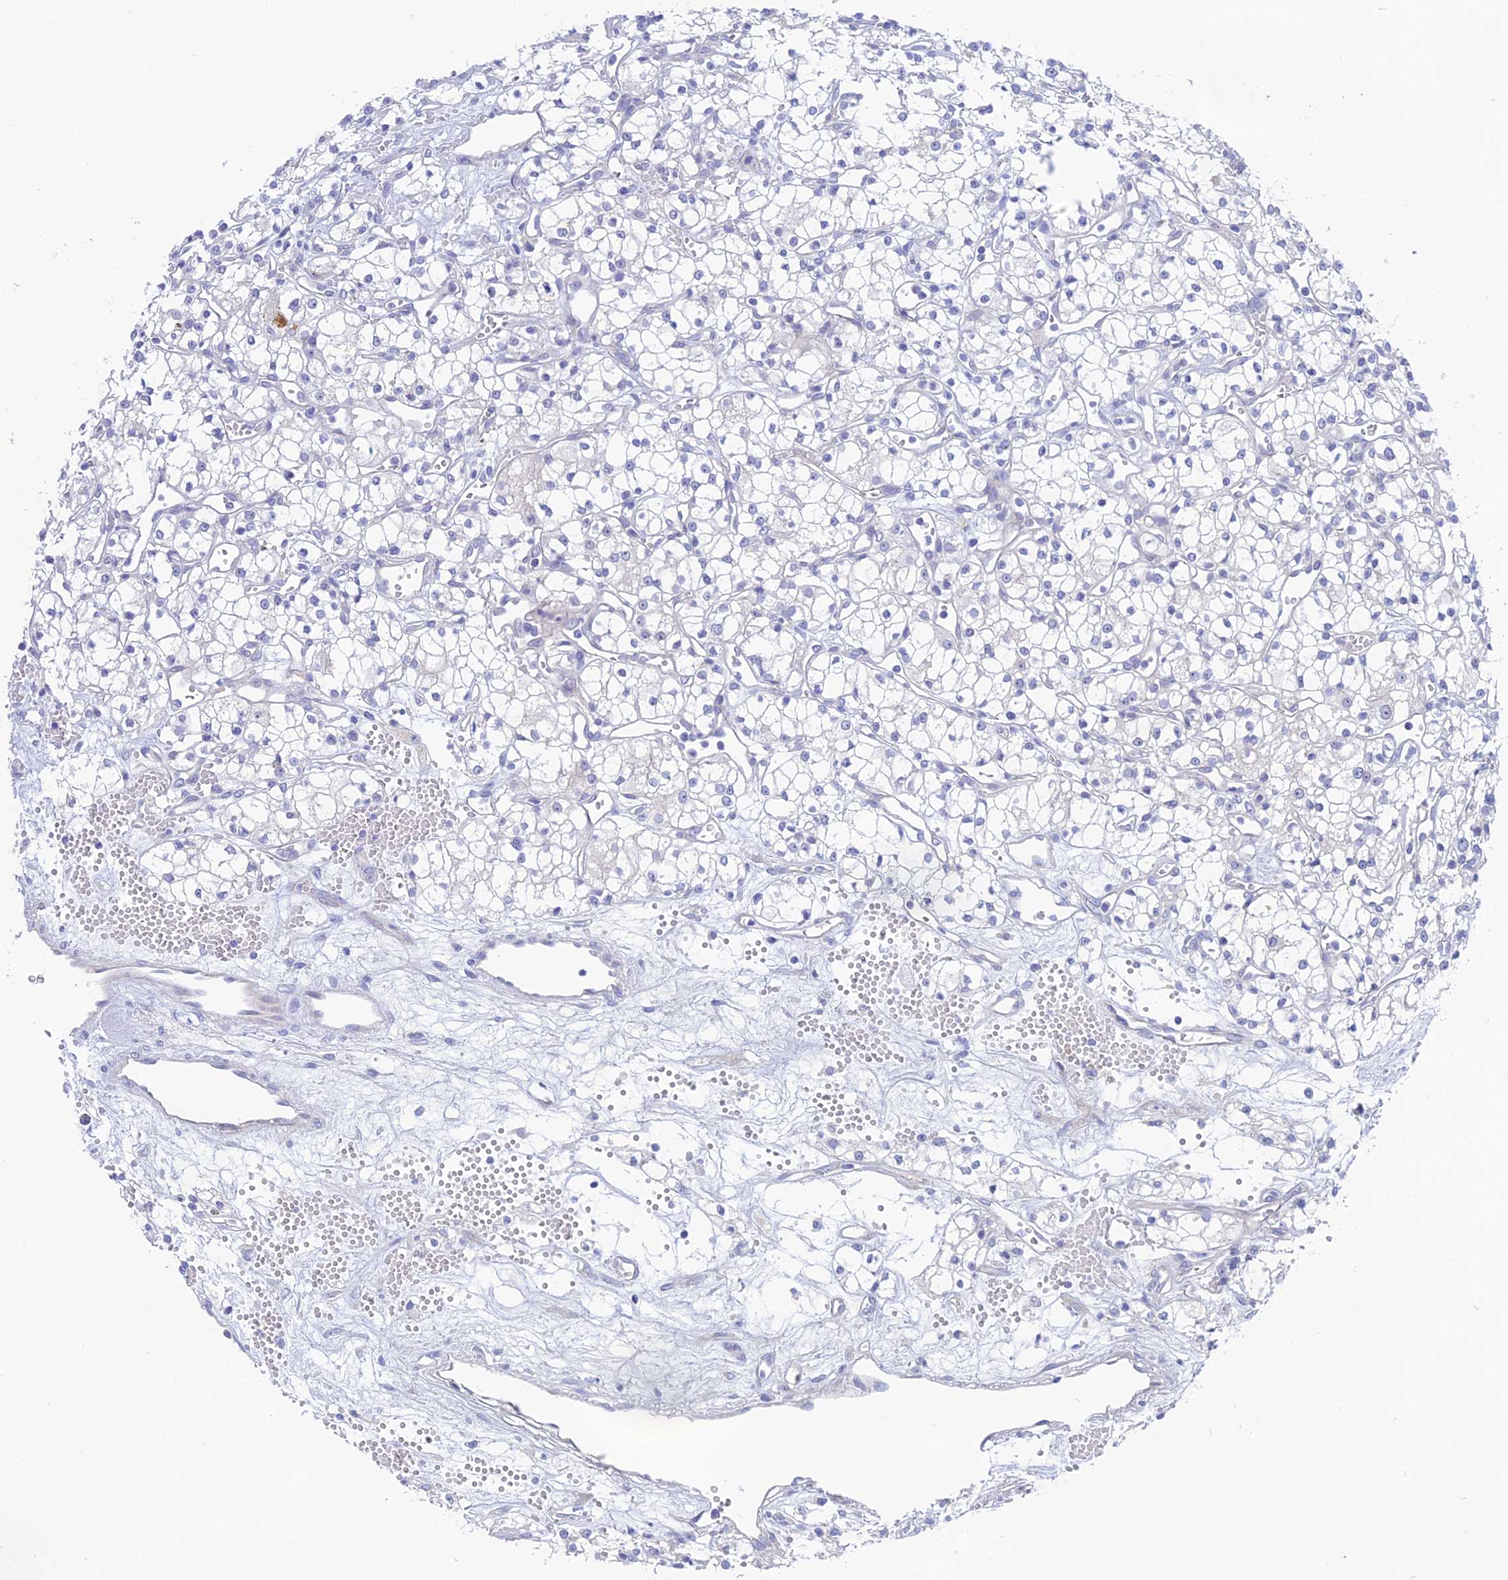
{"staining": {"intensity": "negative", "quantity": "none", "location": "none"}, "tissue": "renal cancer", "cell_type": "Tumor cells", "image_type": "cancer", "snomed": [{"axis": "morphology", "description": "Adenocarcinoma, NOS"}, {"axis": "topography", "description": "Kidney"}], "caption": "DAB immunohistochemical staining of renal cancer (adenocarcinoma) exhibits no significant staining in tumor cells.", "gene": "TENT4B", "patient": {"sex": "male", "age": 59}}